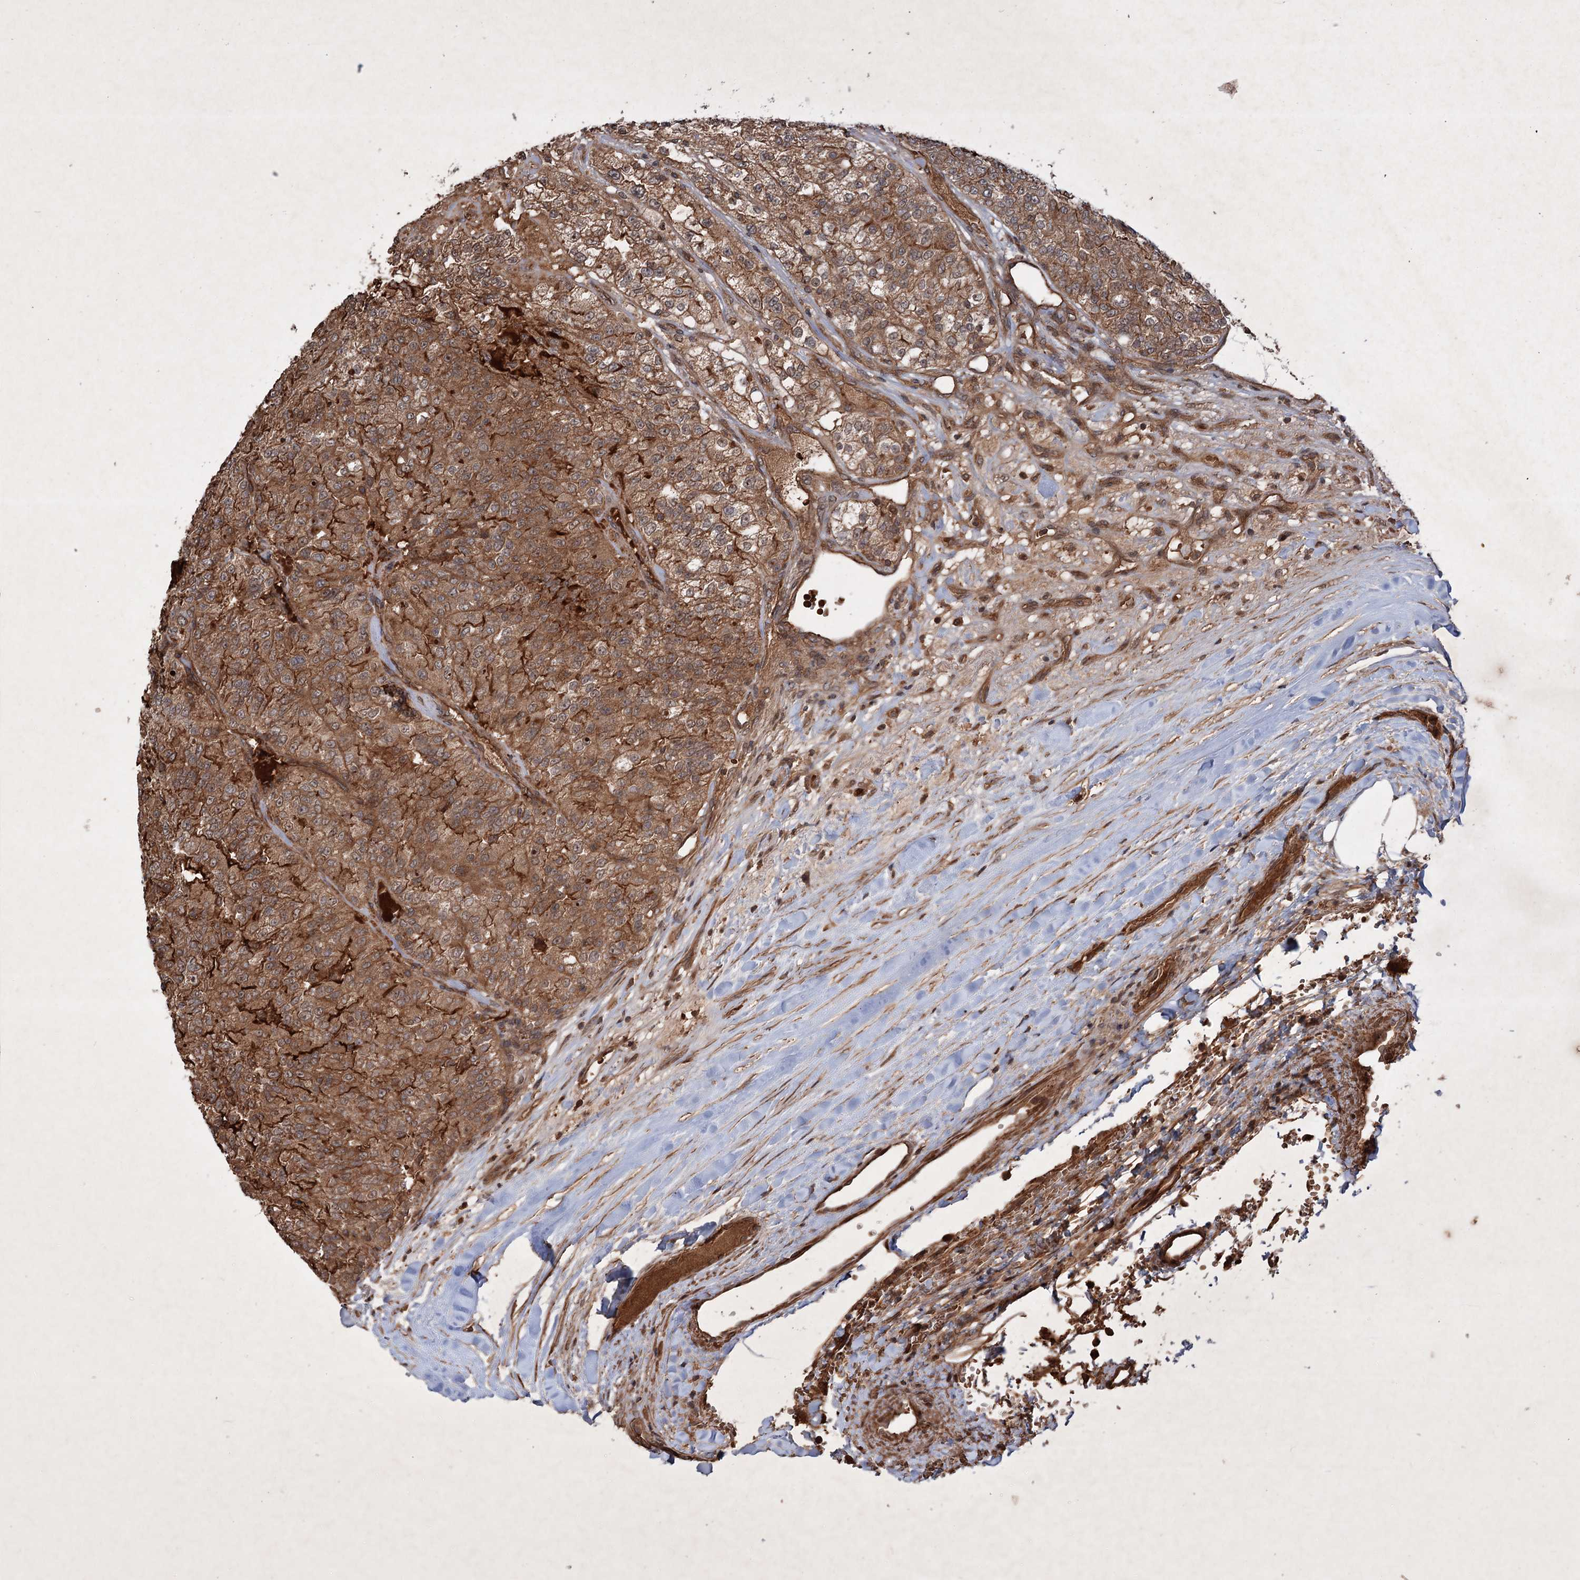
{"staining": {"intensity": "strong", "quantity": ">75%", "location": "cytoplasmic/membranous"}, "tissue": "renal cancer", "cell_type": "Tumor cells", "image_type": "cancer", "snomed": [{"axis": "morphology", "description": "Adenocarcinoma, NOS"}, {"axis": "topography", "description": "Kidney"}], "caption": "A histopathology image showing strong cytoplasmic/membranous staining in approximately >75% of tumor cells in renal cancer (adenocarcinoma), as visualized by brown immunohistochemical staining.", "gene": "ADK", "patient": {"sex": "female", "age": 63}}